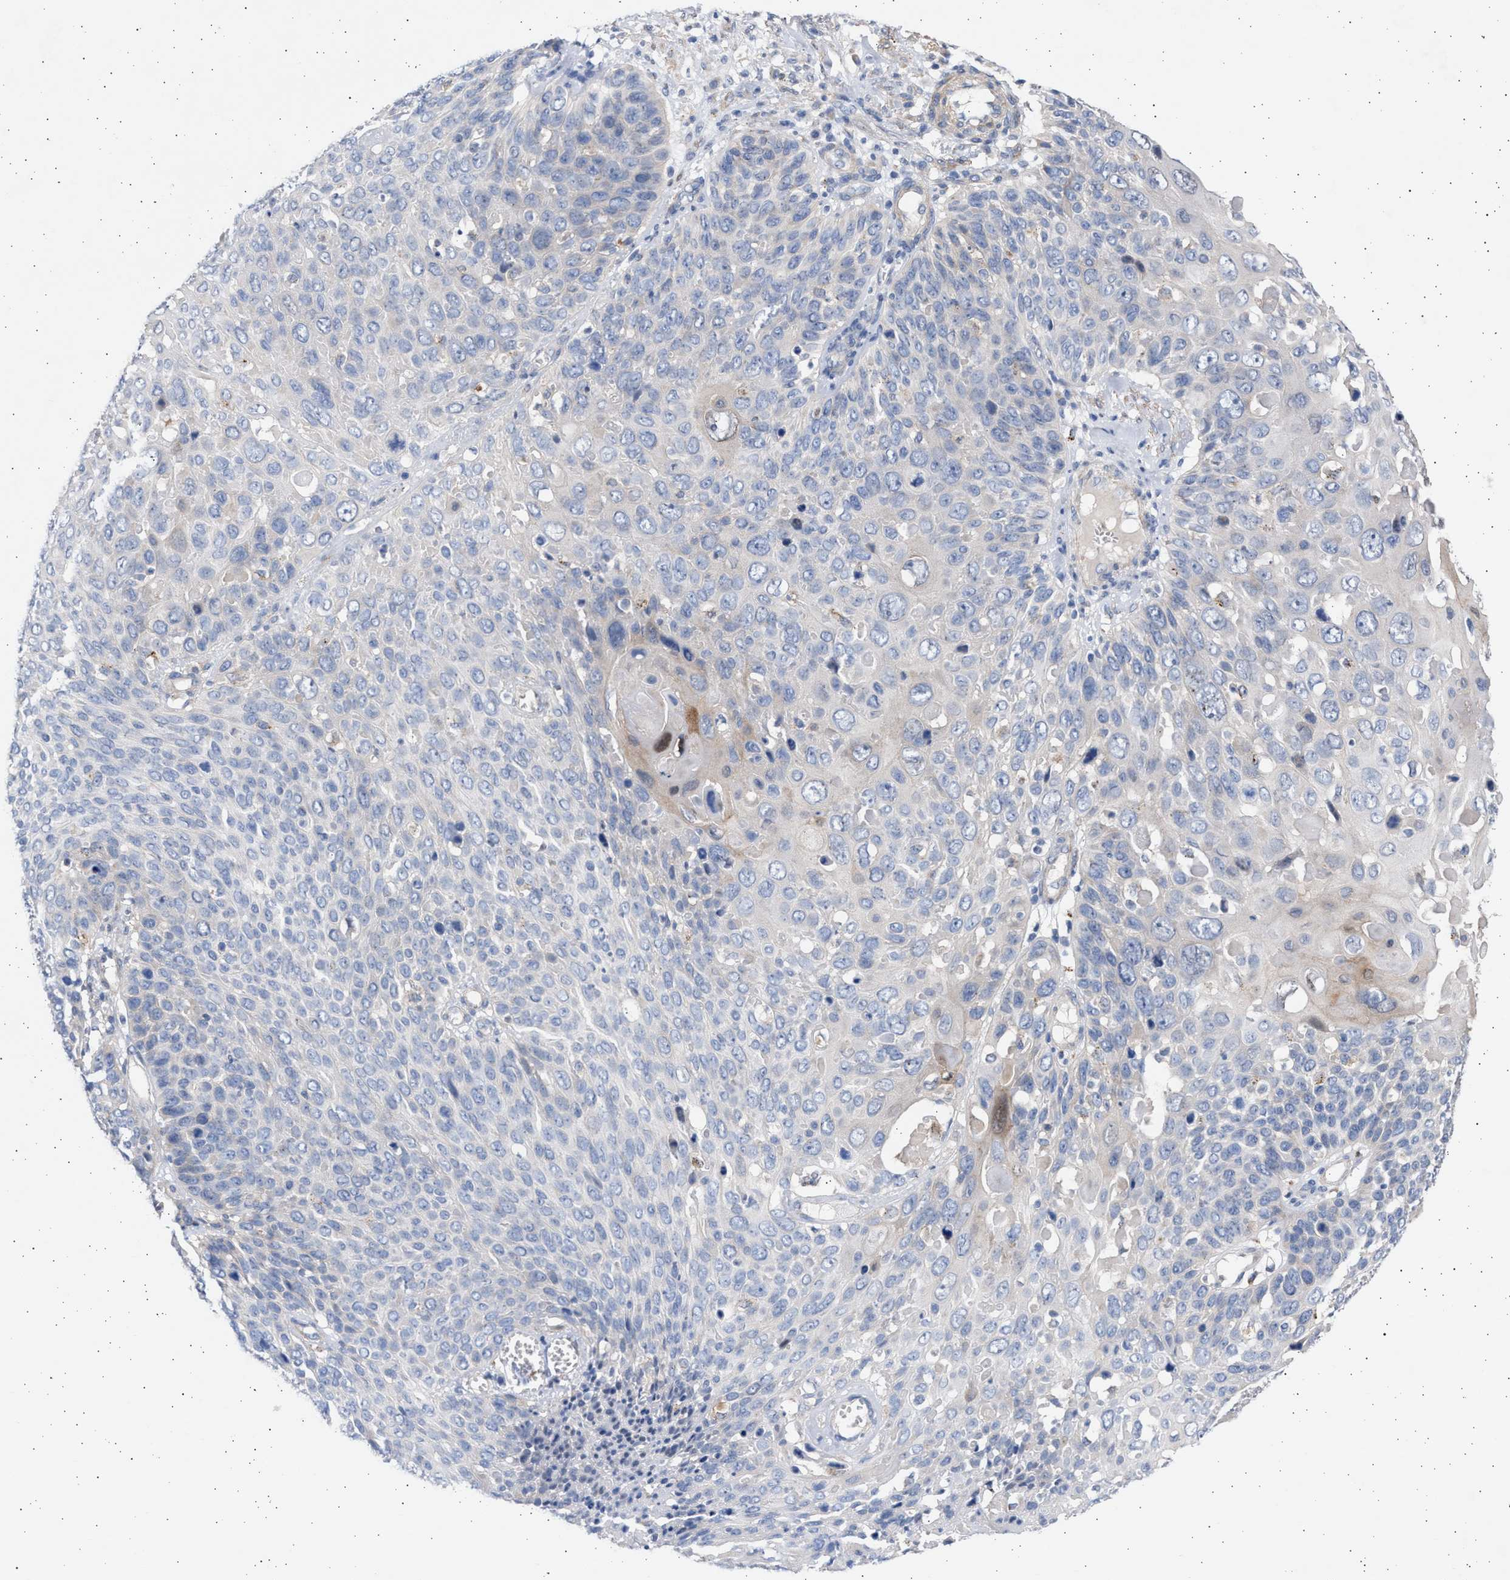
{"staining": {"intensity": "negative", "quantity": "none", "location": "none"}, "tissue": "cervical cancer", "cell_type": "Tumor cells", "image_type": "cancer", "snomed": [{"axis": "morphology", "description": "Squamous cell carcinoma, NOS"}, {"axis": "topography", "description": "Cervix"}], "caption": "Human cervical squamous cell carcinoma stained for a protein using immunohistochemistry (IHC) reveals no staining in tumor cells.", "gene": "NBR1", "patient": {"sex": "female", "age": 74}}